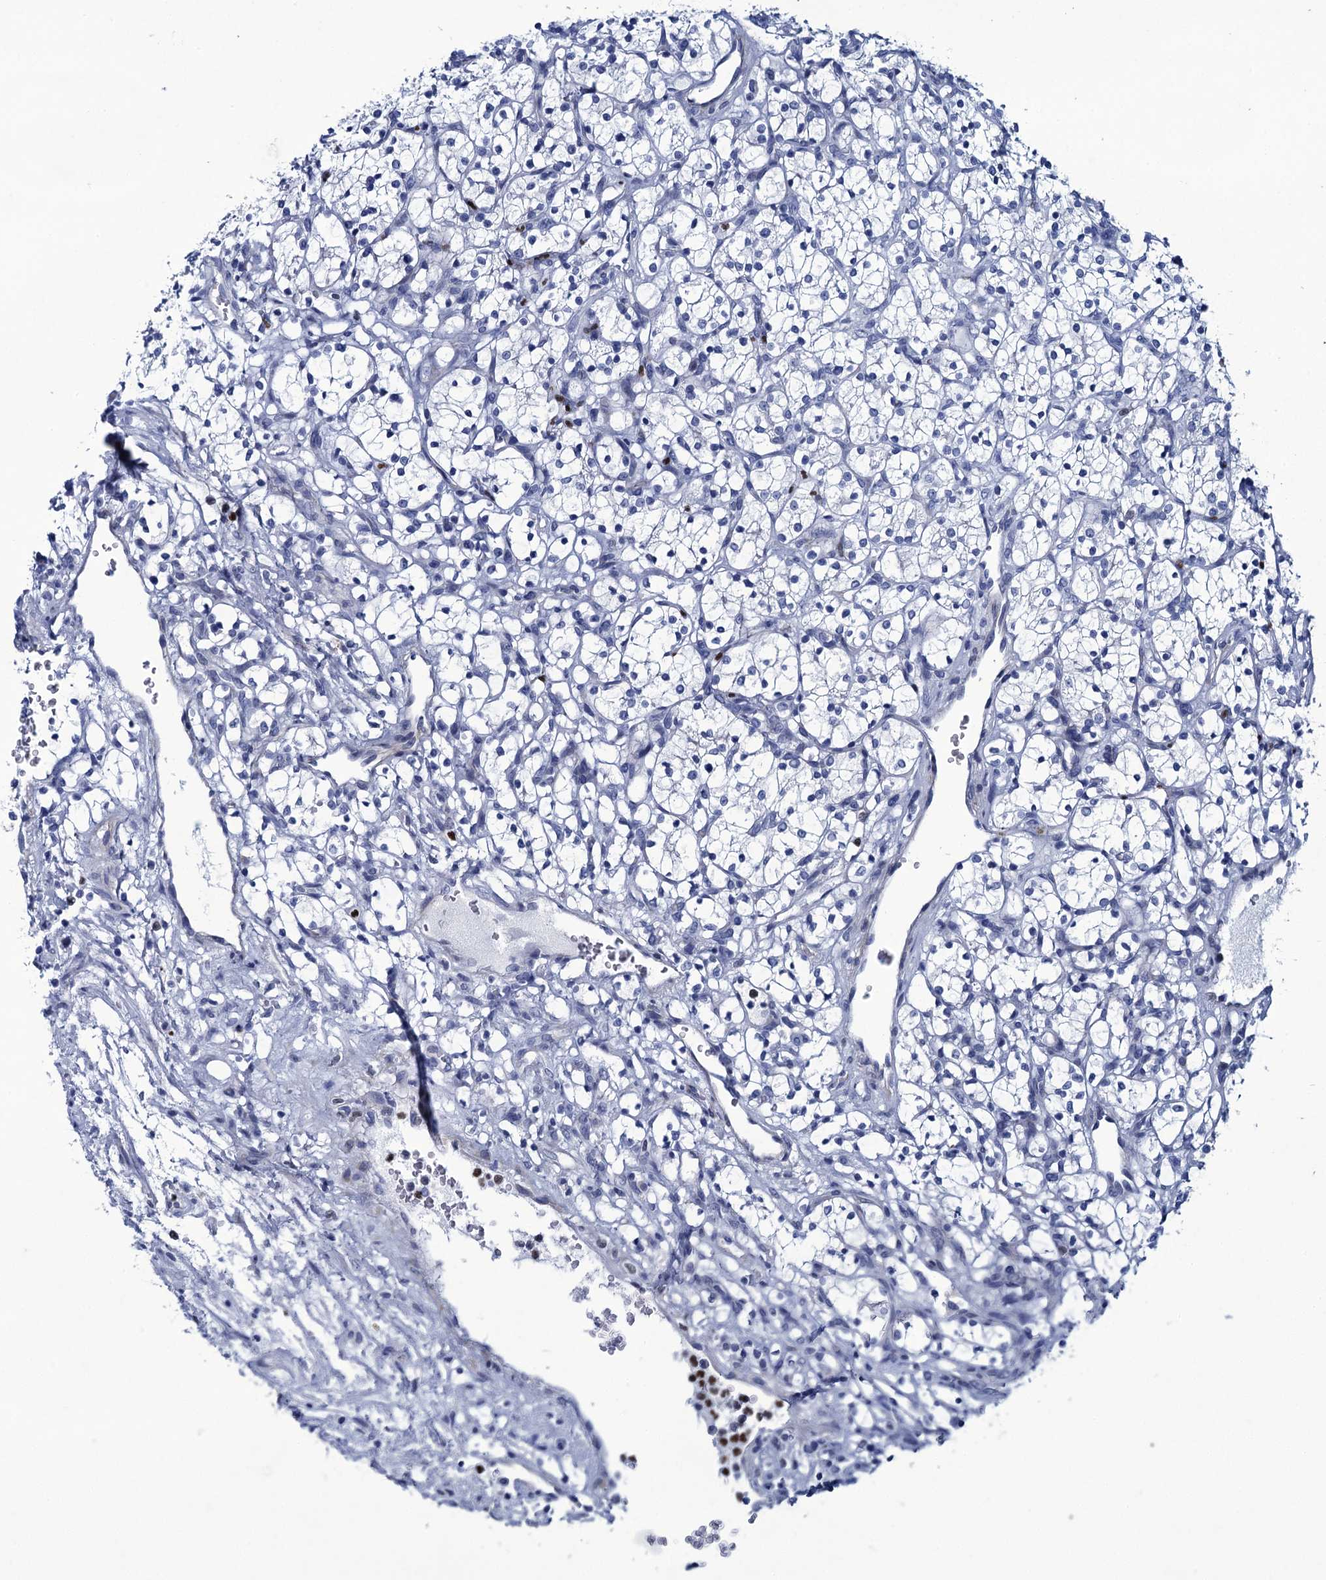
{"staining": {"intensity": "negative", "quantity": "none", "location": "none"}, "tissue": "renal cancer", "cell_type": "Tumor cells", "image_type": "cancer", "snomed": [{"axis": "morphology", "description": "Adenocarcinoma, NOS"}, {"axis": "topography", "description": "Kidney"}], "caption": "Immunohistochemistry histopathology image of neoplastic tissue: renal cancer stained with DAB (3,3'-diaminobenzidine) shows no significant protein positivity in tumor cells.", "gene": "RHCG", "patient": {"sex": "female", "age": 69}}